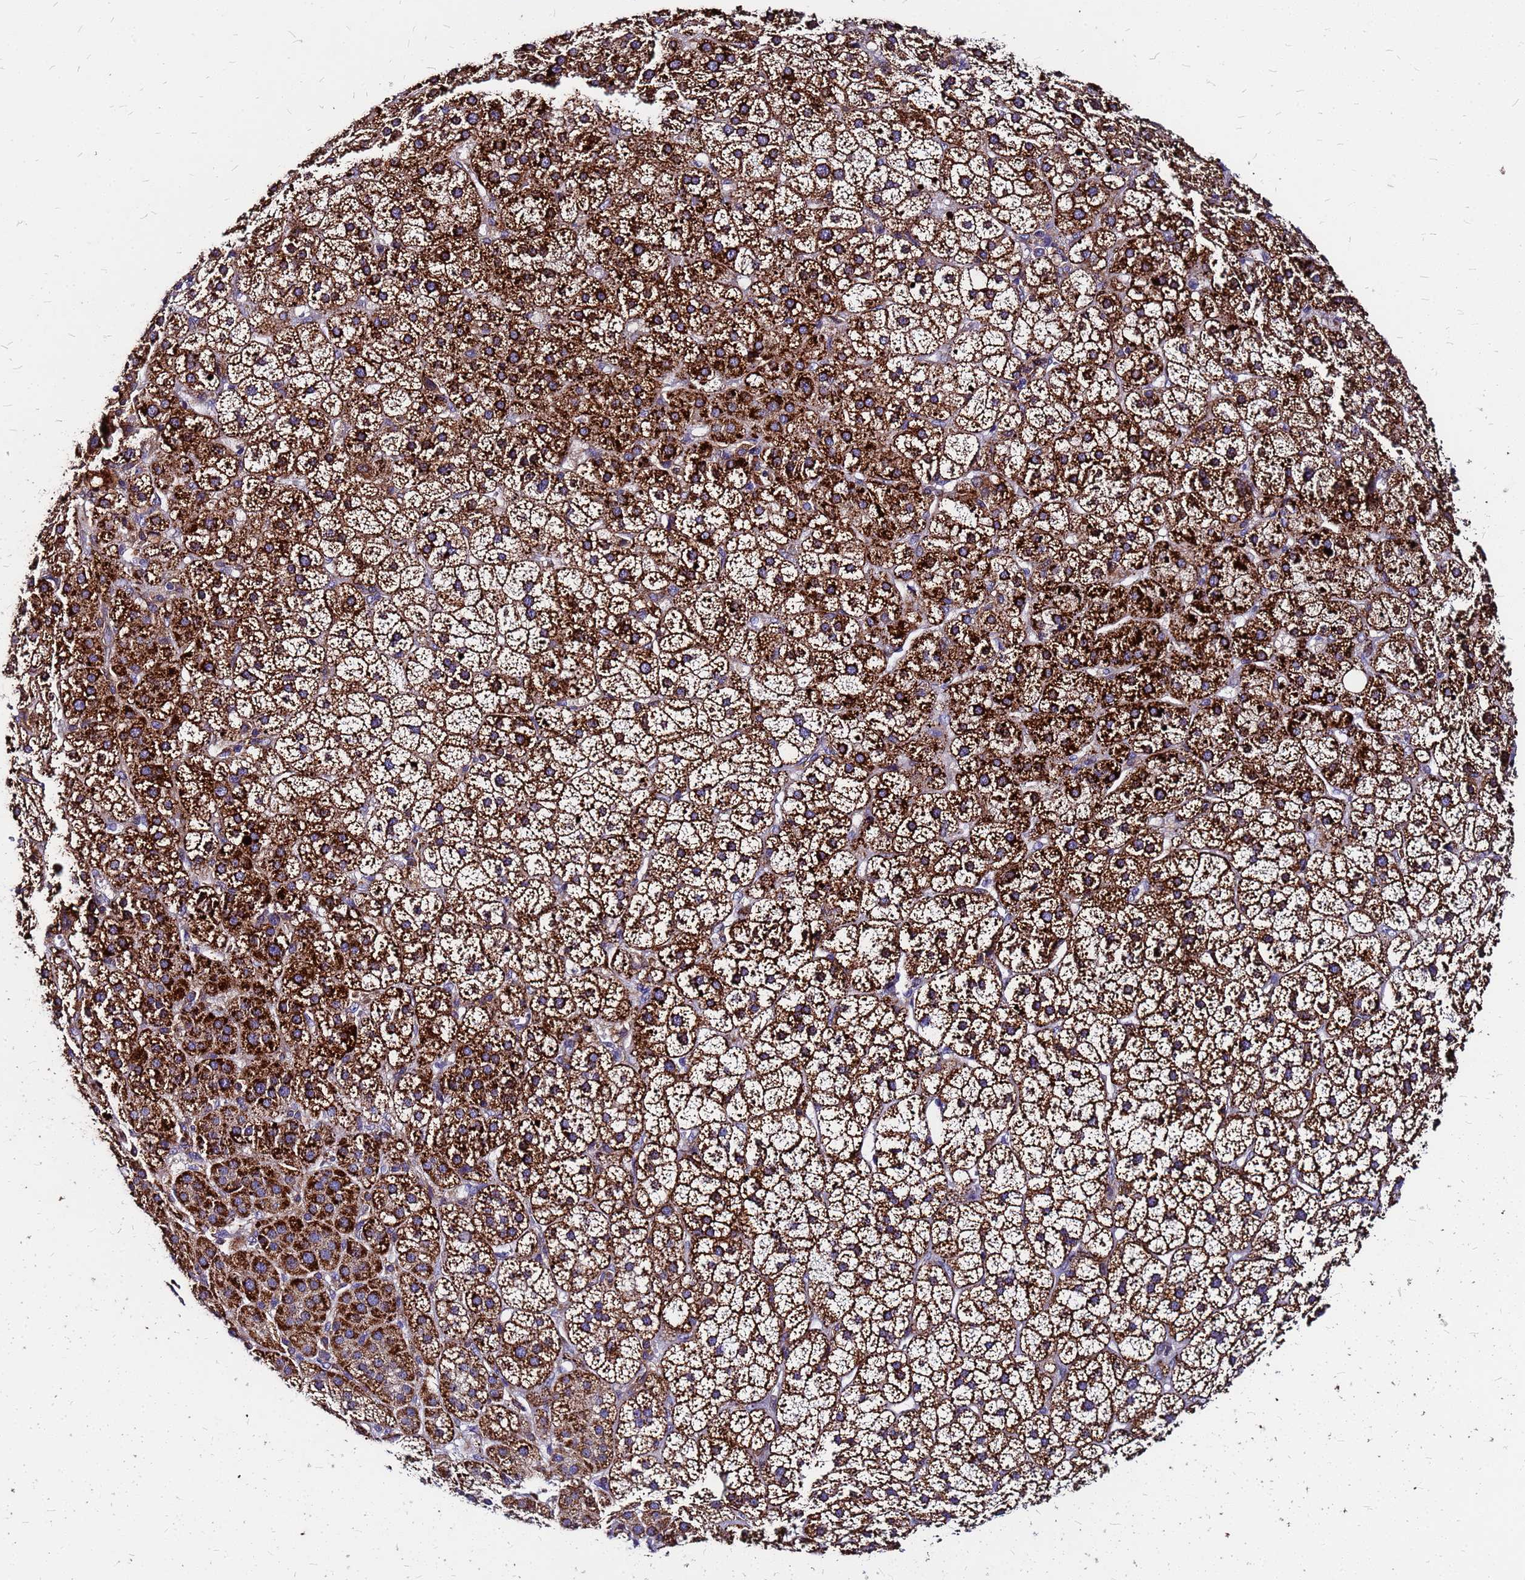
{"staining": {"intensity": "strong", "quantity": ">75%", "location": "cytoplasmic/membranous"}, "tissue": "adrenal gland", "cell_type": "Glandular cells", "image_type": "normal", "snomed": [{"axis": "morphology", "description": "Normal tissue, NOS"}, {"axis": "topography", "description": "Adrenal gland"}], "caption": "The immunohistochemical stain labels strong cytoplasmic/membranous staining in glandular cells of normal adrenal gland.", "gene": "ARHGEF35", "patient": {"sex": "female", "age": 70}}